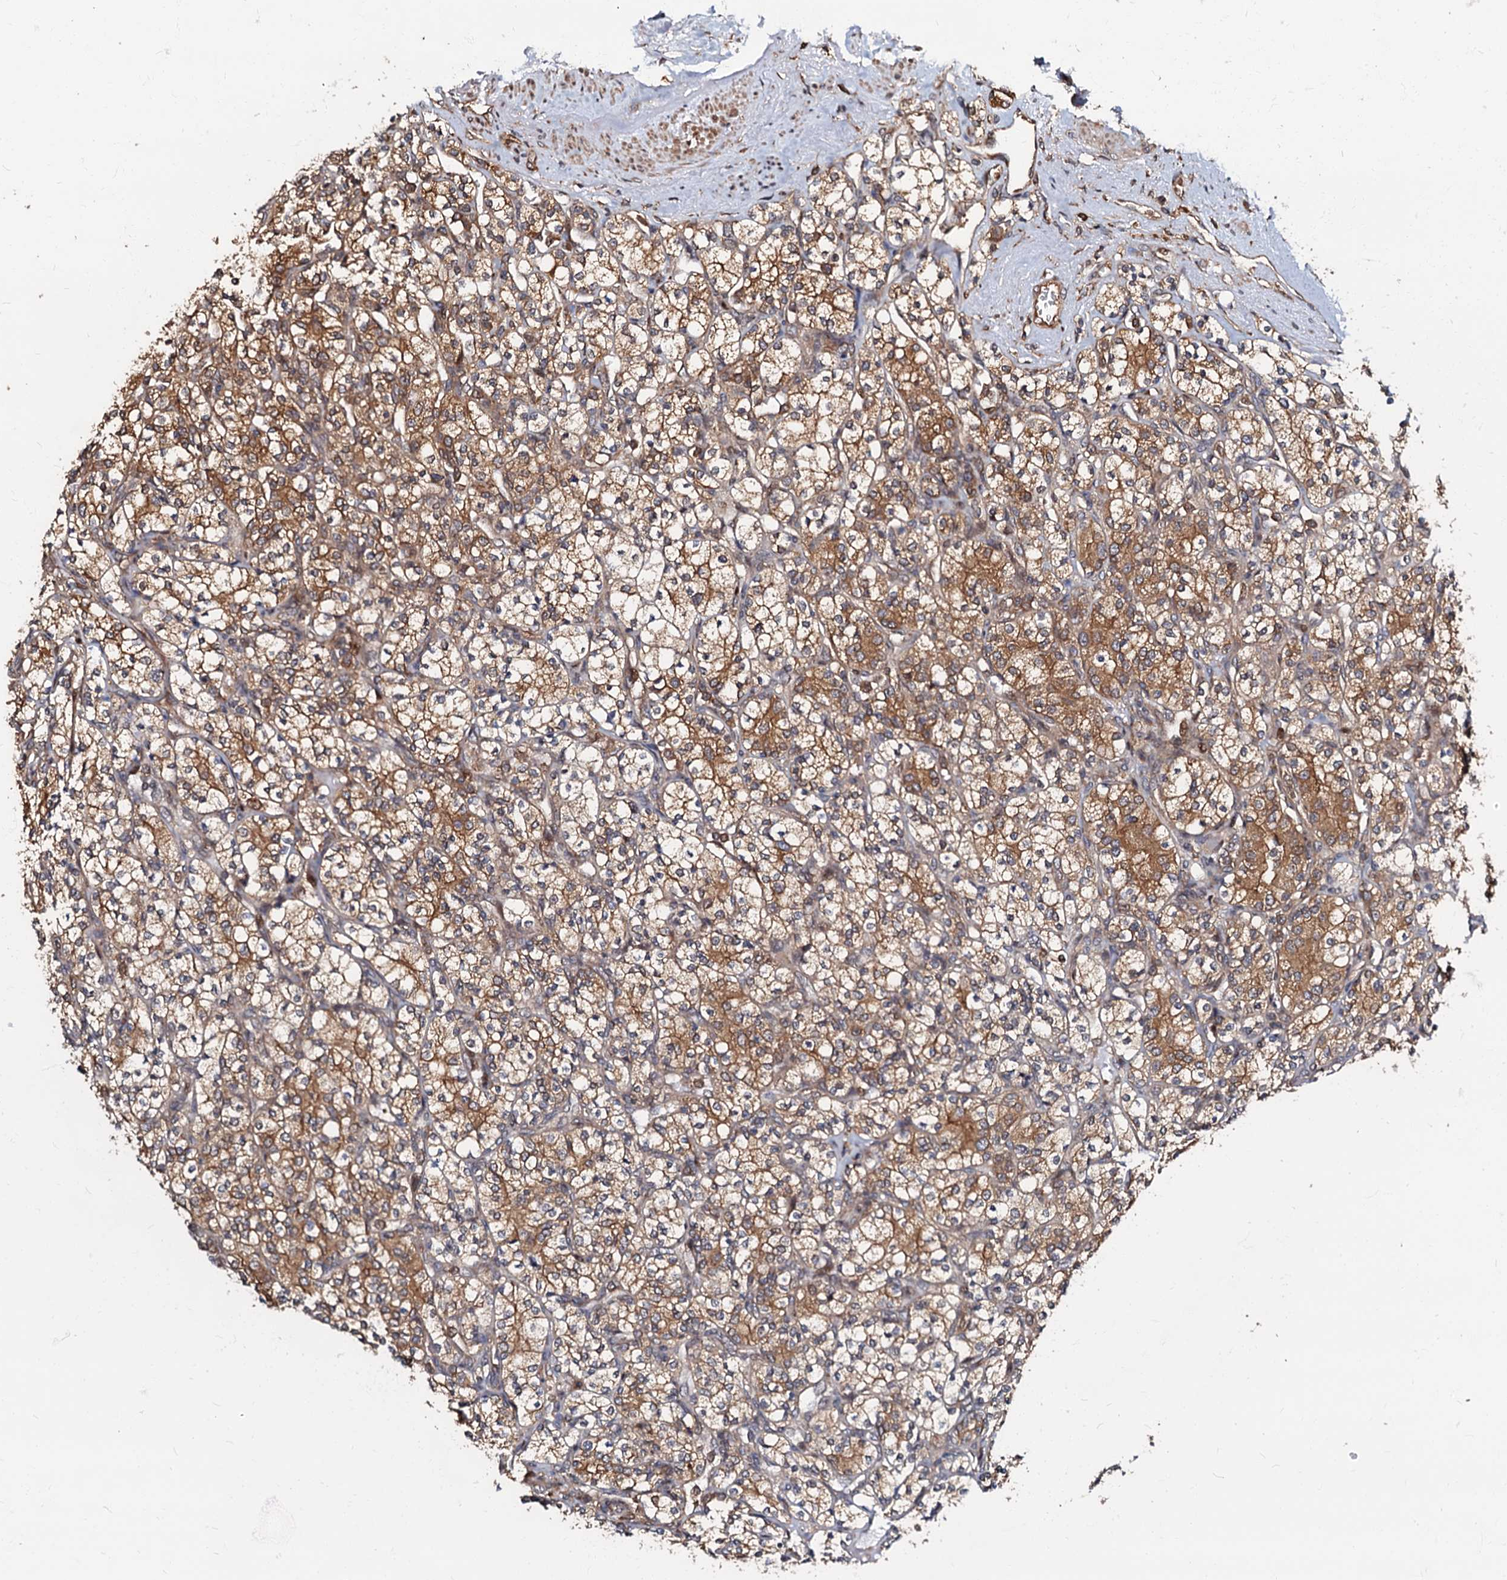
{"staining": {"intensity": "moderate", "quantity": ">75%", "location": "cytoplasmic/membranous"}, "tissue": "renal cancer", "cell_type": "Tumor cells", "image_type": "cancer", "snomed": [{"axis": "morphology", "description": "Adenocarcinoma, NOS"}, {"axis": "topography", "description": "Kidney"}], "caption": "A micrograph of human renal cancer (adenocarcinoma) stained for a protein exhibits moderate cytoplasmic/membranous brown staining in tumor cells.", "gene": "OSBP", "patient": {"sex": "male", "age": 77}}